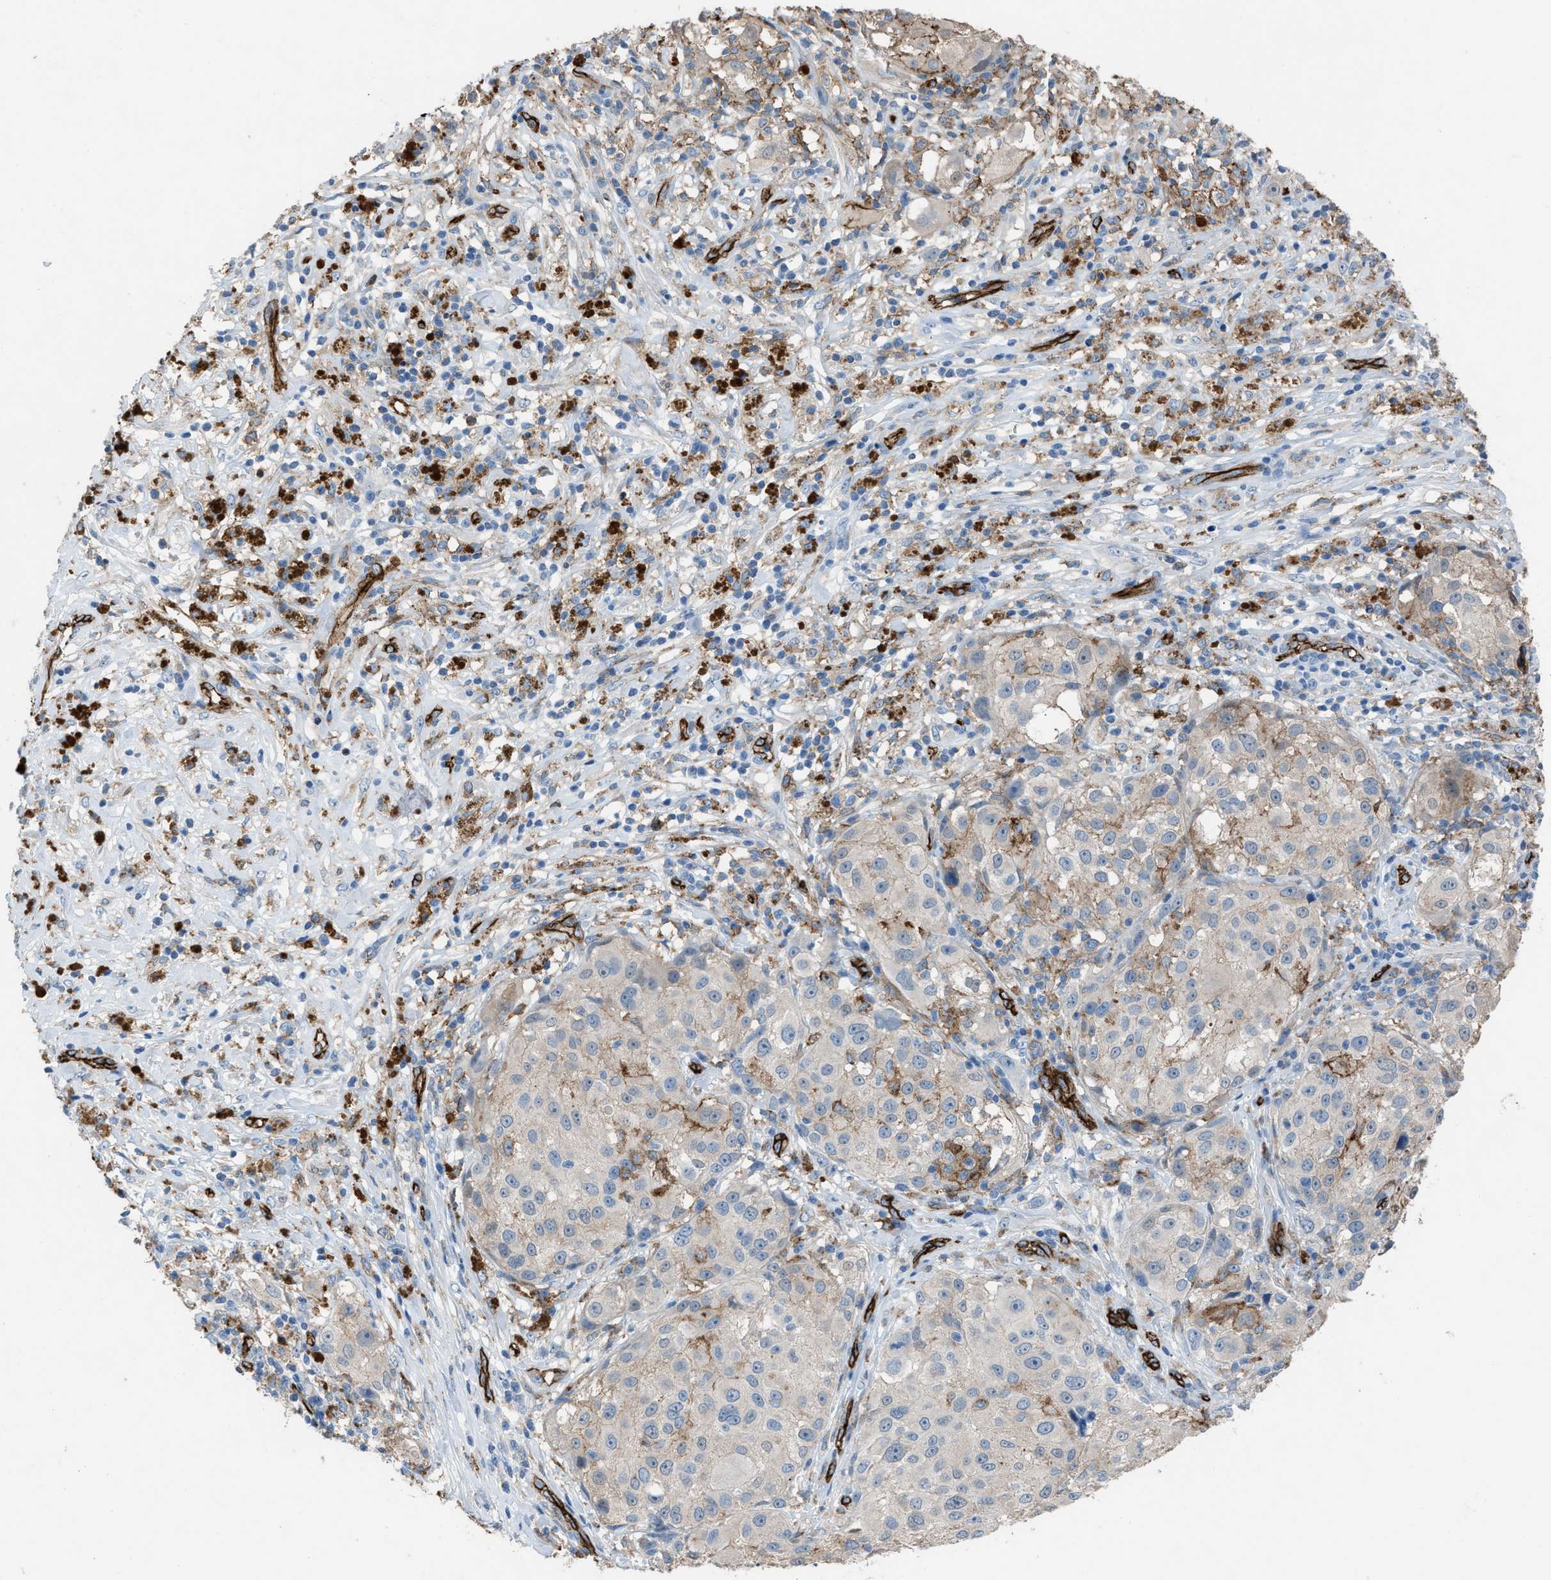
{"staining": {"intensity": "weak", "quantity": ">75%", "location": "cytoplasmic/membranous"}, "tissue": "melanoma", "cell_type": "Tumor cells", "image_type": "cancer", "snomed": [{"axis": "morphology", "description": "Necrosis, NOS"}, {"axis": "morphology", "description": "Malignant melanoma, NOS"}, {"axis": "topography", "description": "Skin"}], "caption": "Protein analysis of melanoma tissue displays weak cytoplasmic/membranous staining in approximately >75% of tumor cells.", "gene": "DYSF", "patient": {"sex": "female", "age": 87}}